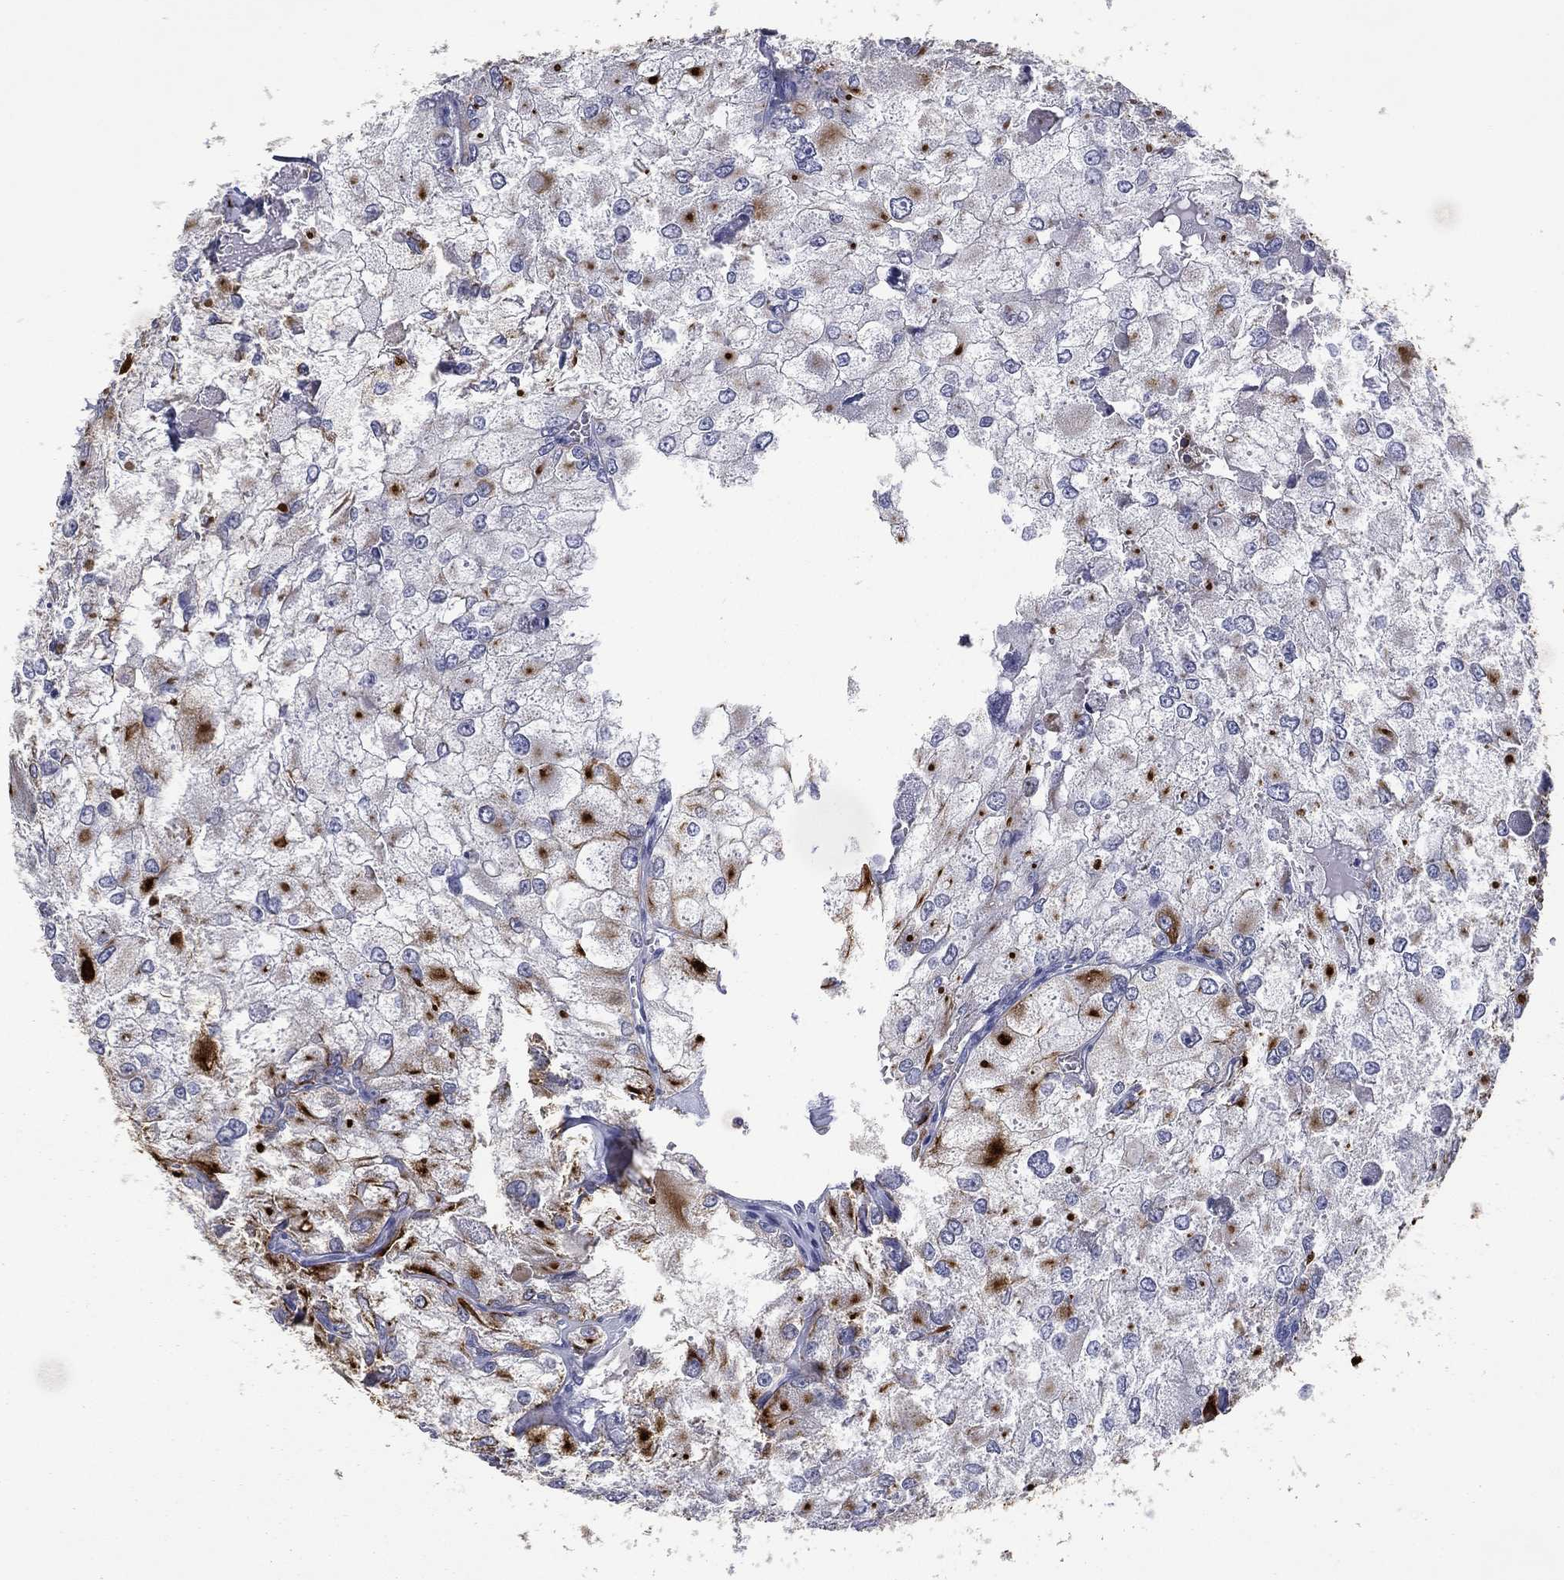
{"staining": {"intensity": "strong", "quantity": "<25%", "location": "cytoplasmic/membranous"}, "tissue": "renal cancer", "cell_type": "Tumor cells", "image_type": "cancer", "snomed": [{"axis": "morphology", "description": "Adenocarcinoma, NOS"}, {"axis": "topography", "description": "Kidney"}], "caption": "Immunohistochemistry (IHC) (DAB (3,3'-diaminobenzidine)) staining of human renal adenocarcinoma demonstrates strong cytoplasmic/membranous protein expression in about <25% of tumor cells.", "gene": "KRT7", "patient": {"sex": "female", "age": 70}}